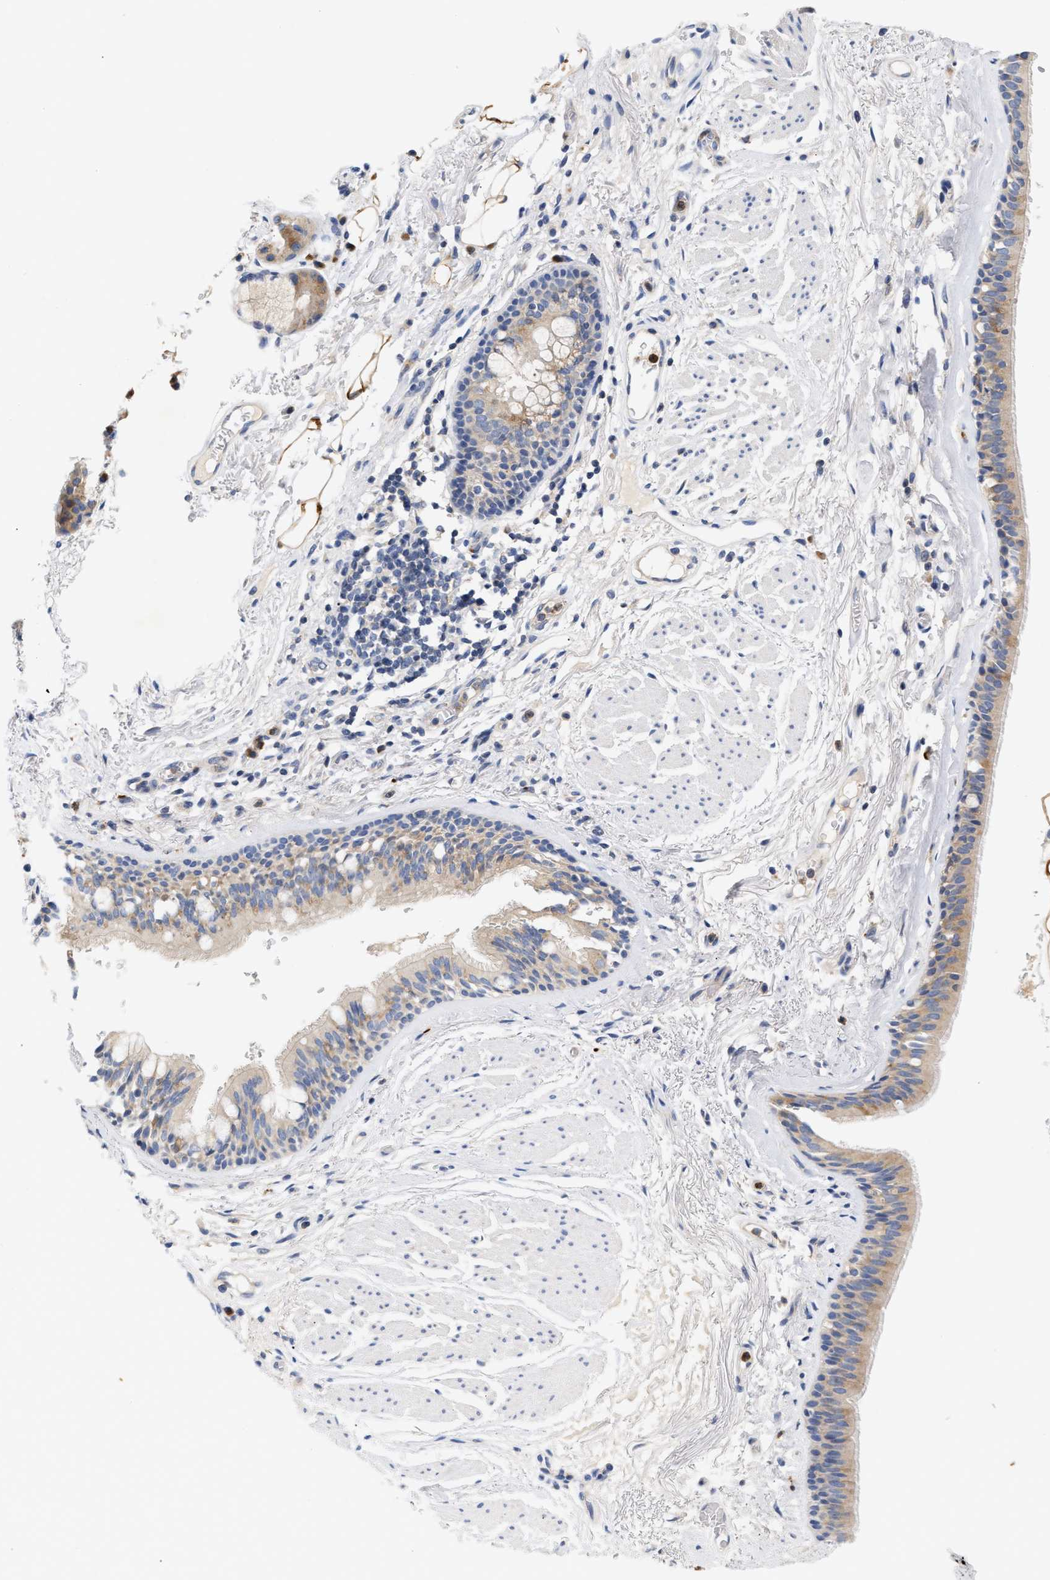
{"staining": {"intensity": "weak", "quantity": ">75%", "location": "cytoplasmic/membranous"}, "tissue": "bronchus", "cell_type": "Respiratory epithelial cells", "image_type": "normal", "snomed": [{"axis": "morphology", "description": "Normal tissue, NOS"}, {"axis": "topography", "description": "Cartilage tissue"}], "caption": "Immunohistochemical staining of unremarkable bronchus reveals >75% levels of weak cytoplasmic/membranous protein expression in about >75% of respiratory epithelial cells. (Brightfield microscopy of DAB IHC at high magnification).", "gene": "TRIM50", "patient": {"sex": "female", "age": 63}}